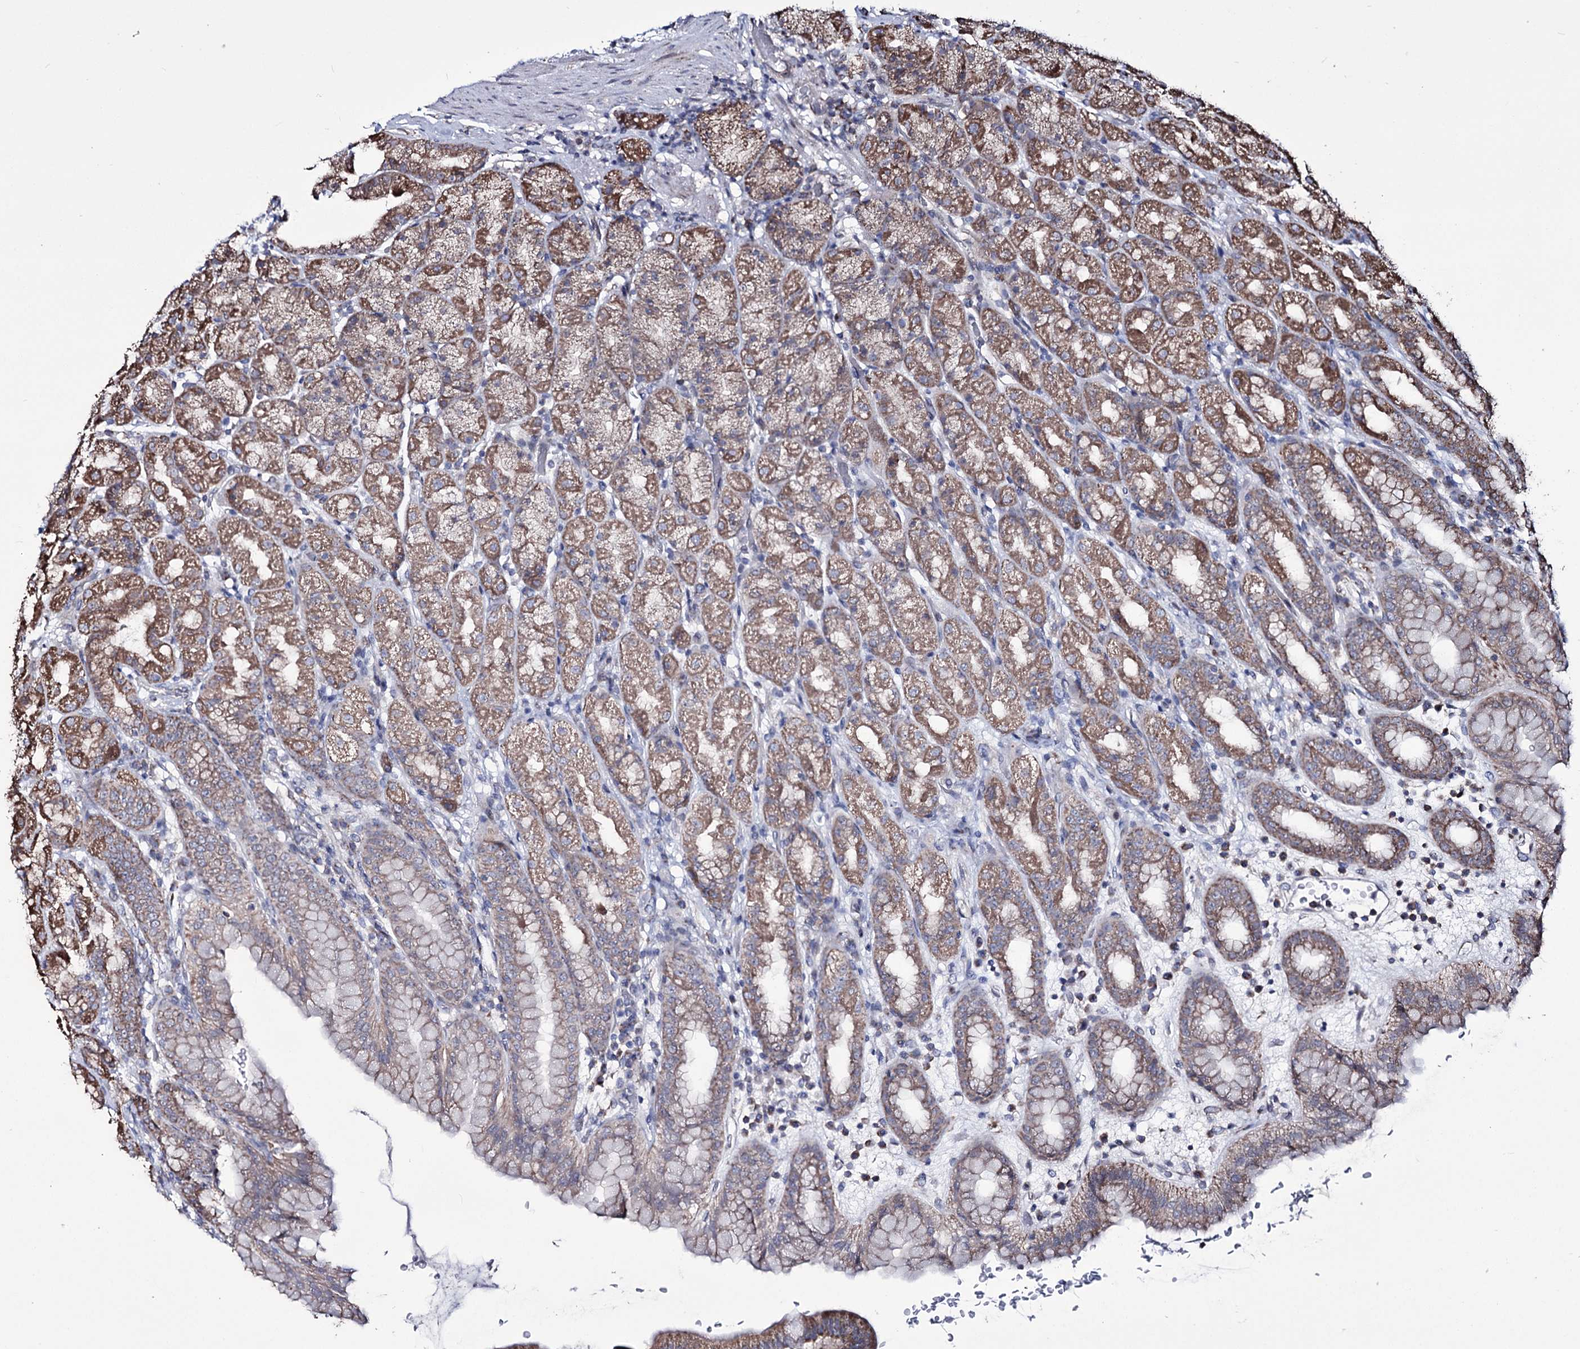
{"staining": {"intensity": "moderate", "quantity": ">75%", "location": "cytoplasmic/membranous"}, "tissue": "stomach", "cell_type": "Glandular cells", "image_type": "normal", "snomed": [{"axis": "morphology", "description": "Normal tissue, NOS"}, {"axis": "topography", "description": "Stomach, upper"}], "caption": "This is an image of IHC staining of unremarkable stomach, which shows moderate positivity in the cytoplasmic/membranous of glandular cells.", "gene": "CREB3L4", "patient": {"sex": "male", "age": 68}}